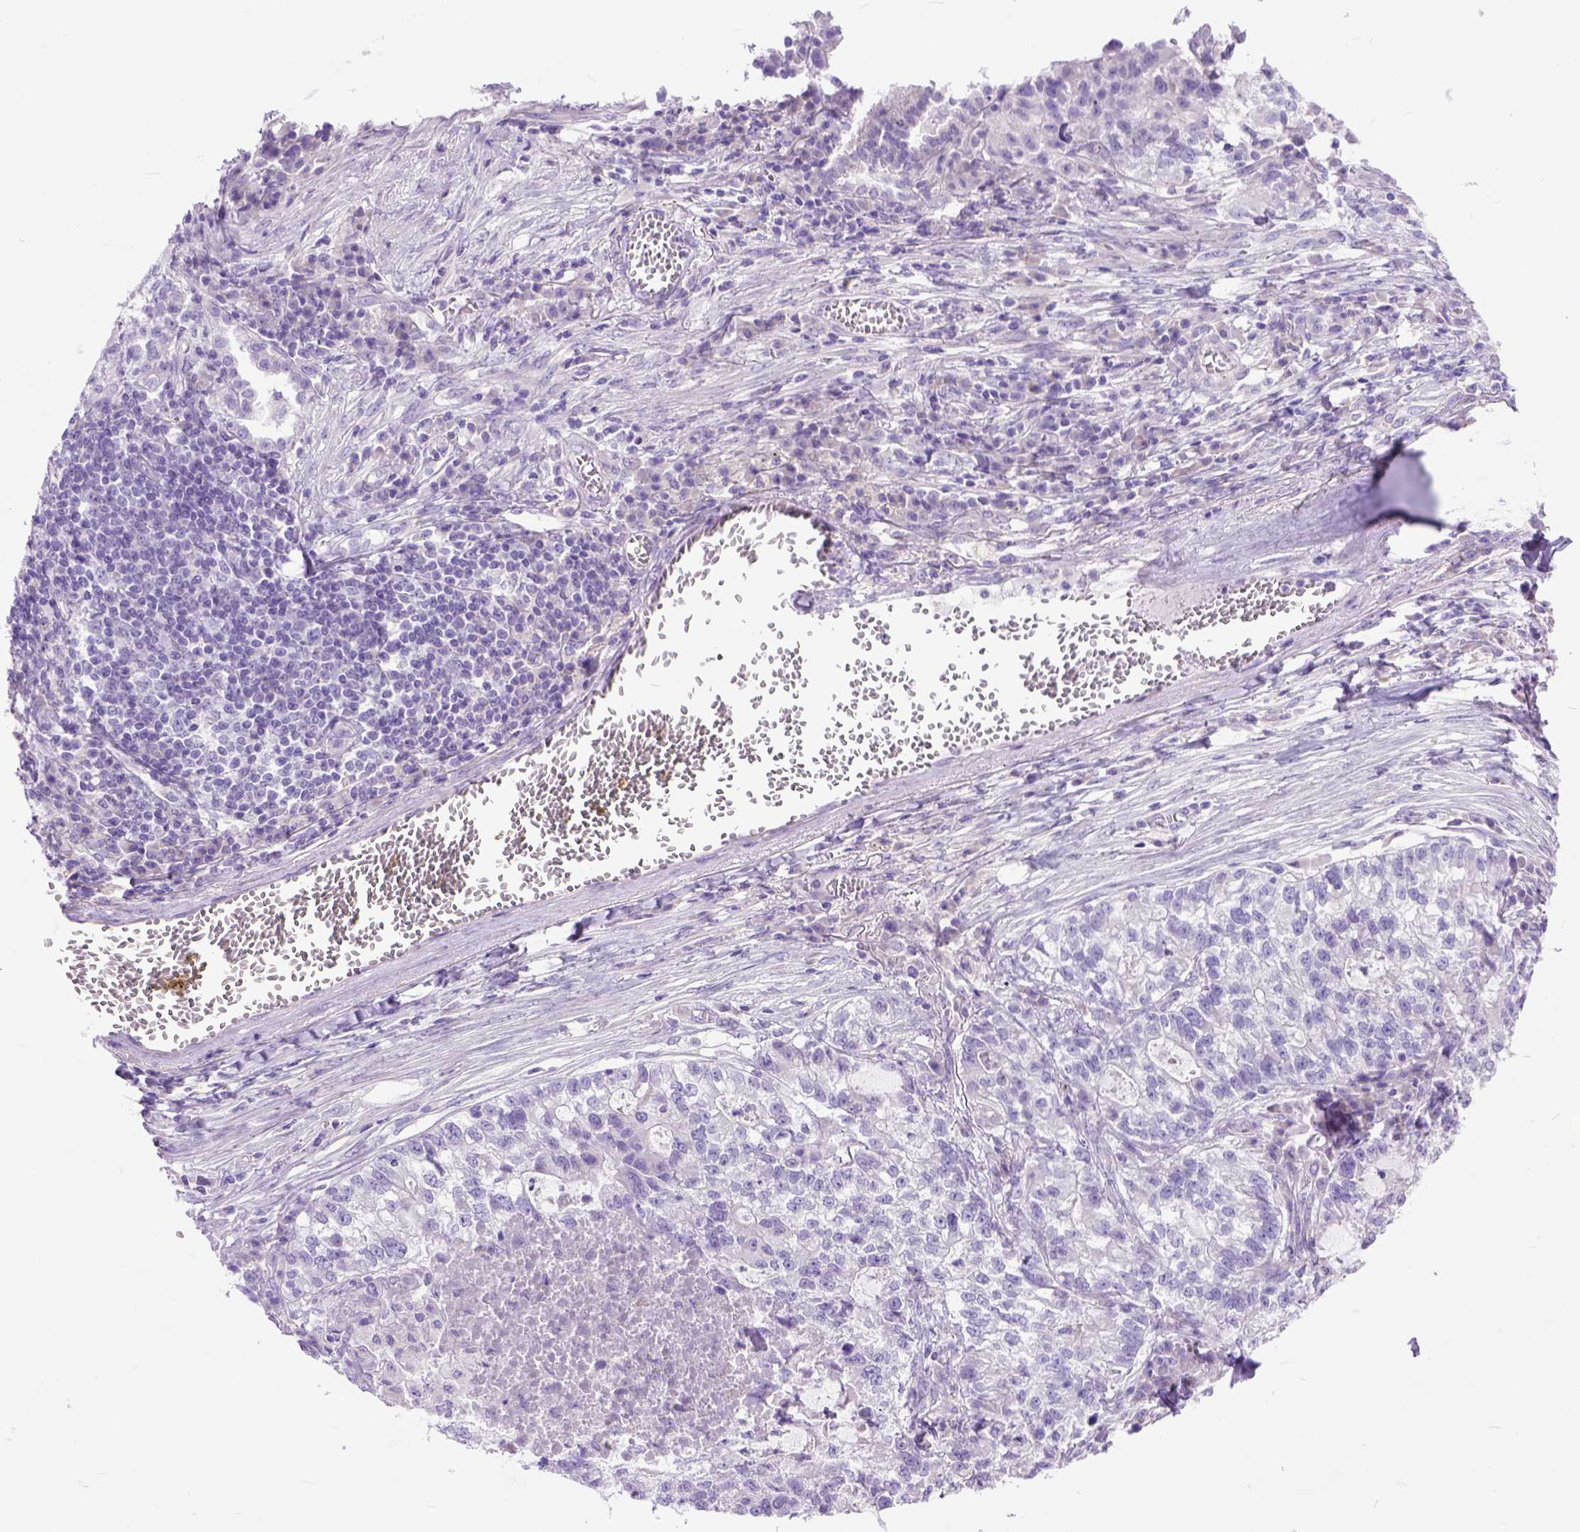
{"staining": {"intensity": "negative", "quantity": "none", "location": "none"}, "tissue": "lung cancer", "cell_type": "Tumor cells", "image_type": "cancer", "snomed": [{"axis": "morphology", "description": "Adenocarcinoma, NOS"}, {"axis": "topography", "description": "Lung"}], "caption": "DAB (3,3'-diaminobenzidine) immunohistochemical staining of human adenocarcinoma (lung) shows no significant staining in tumor cells.", "gene": "ODAD3", "patient": {"sex": "male", "age": 57}}